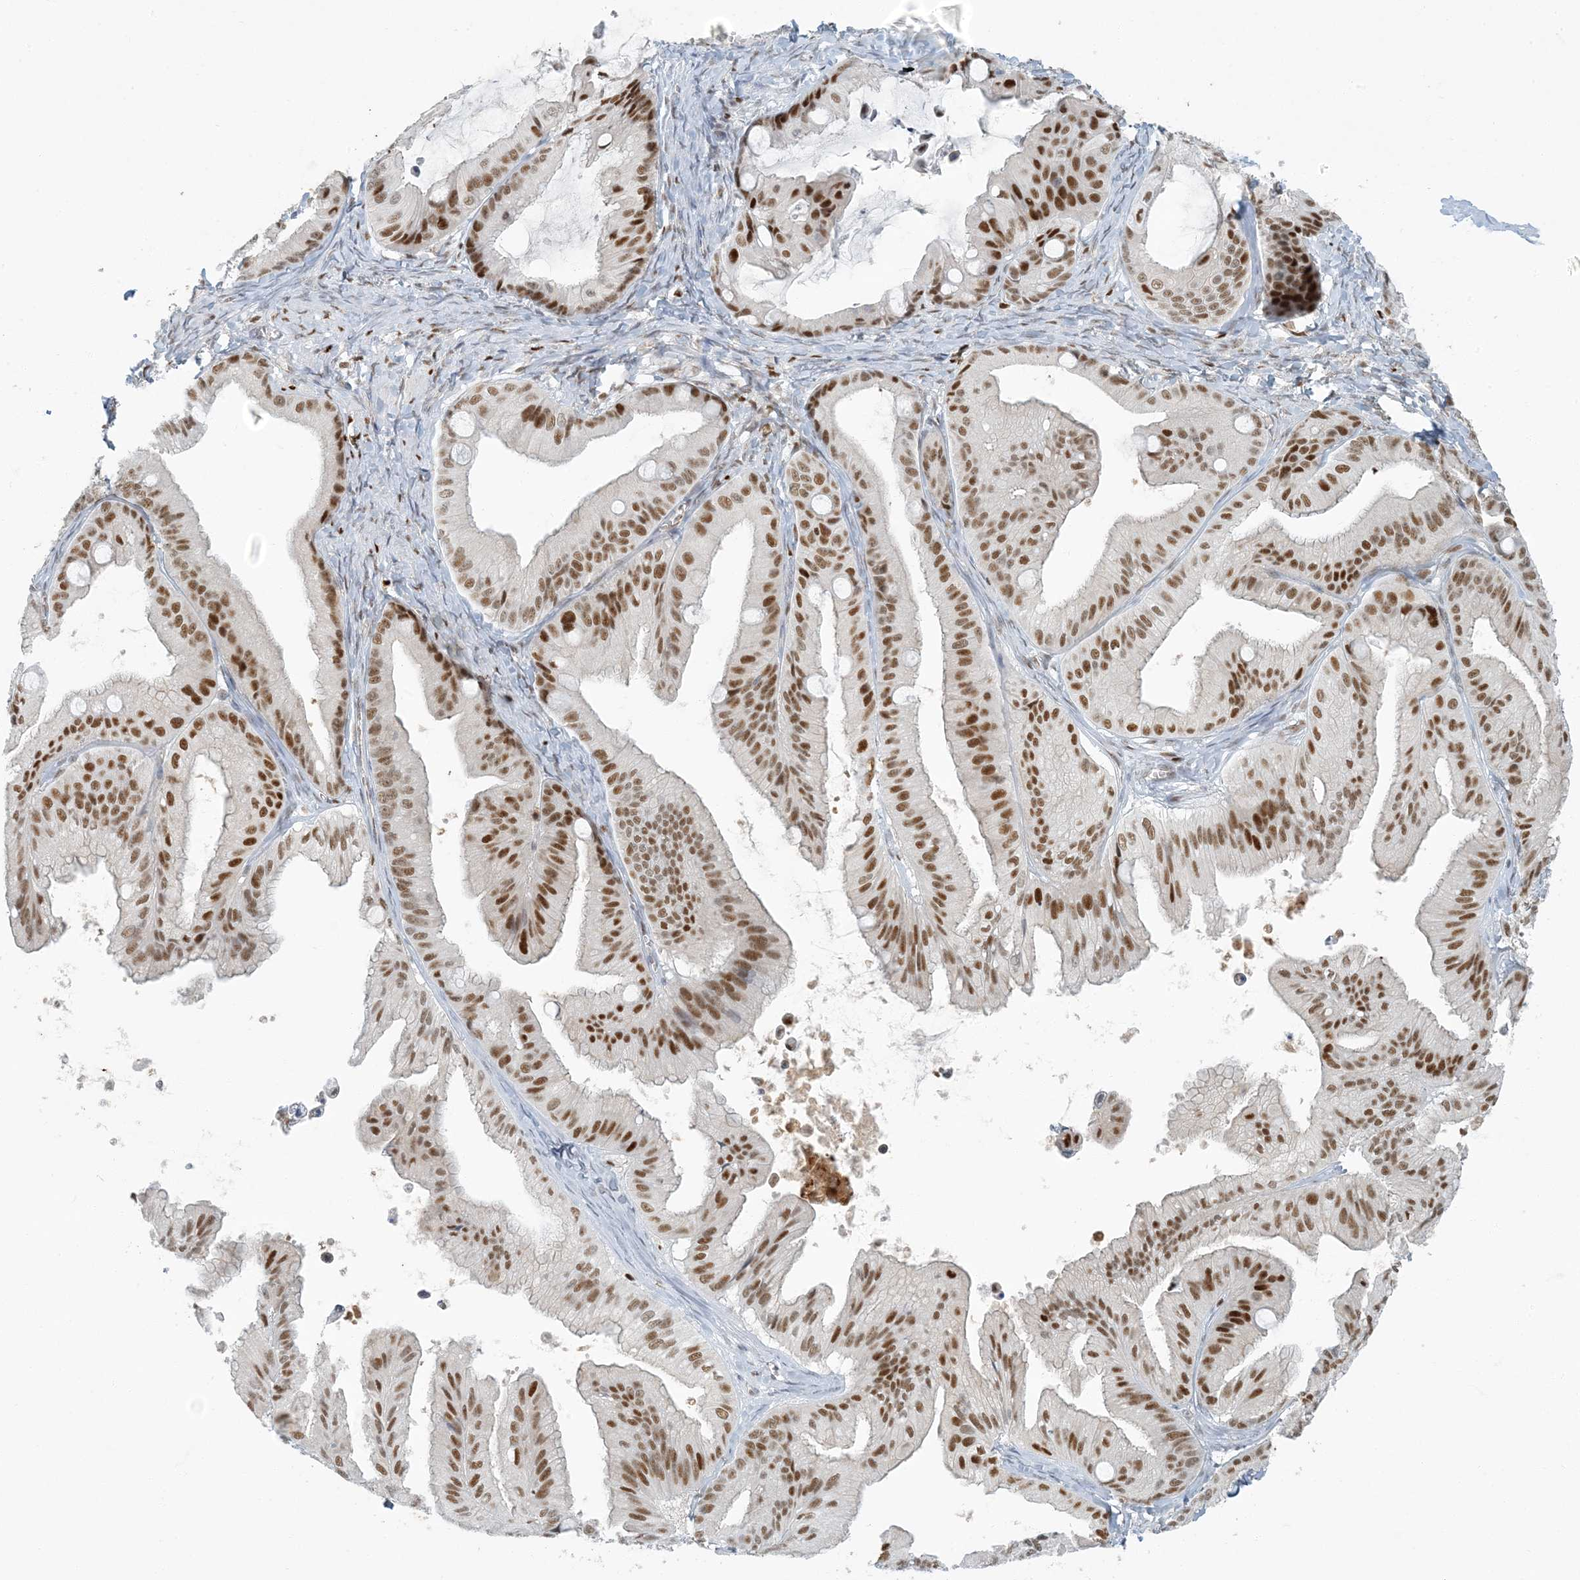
{"staining": {"intensity": "strong", "quantity": ">75%", "location": "nuclear"}, "tissue": "ovarian cancer", "cell_type": "Tumor cells", "image_type": "cancer", "snomed": [{"axis": "morphology", "description": "Cystadenocarcinoma, mucinous, NOS"}, {"axis": "topography", "description": "Ovary"}], "caption": "Immunohistochemical staining of ovarian mucinous cystadenocarcinoma demonstrates high levels of strong nuclear protein expression in approximately >75% of tumor cells.", "gene": "AK9", "patient": {"sex": "female", "age": 71}}